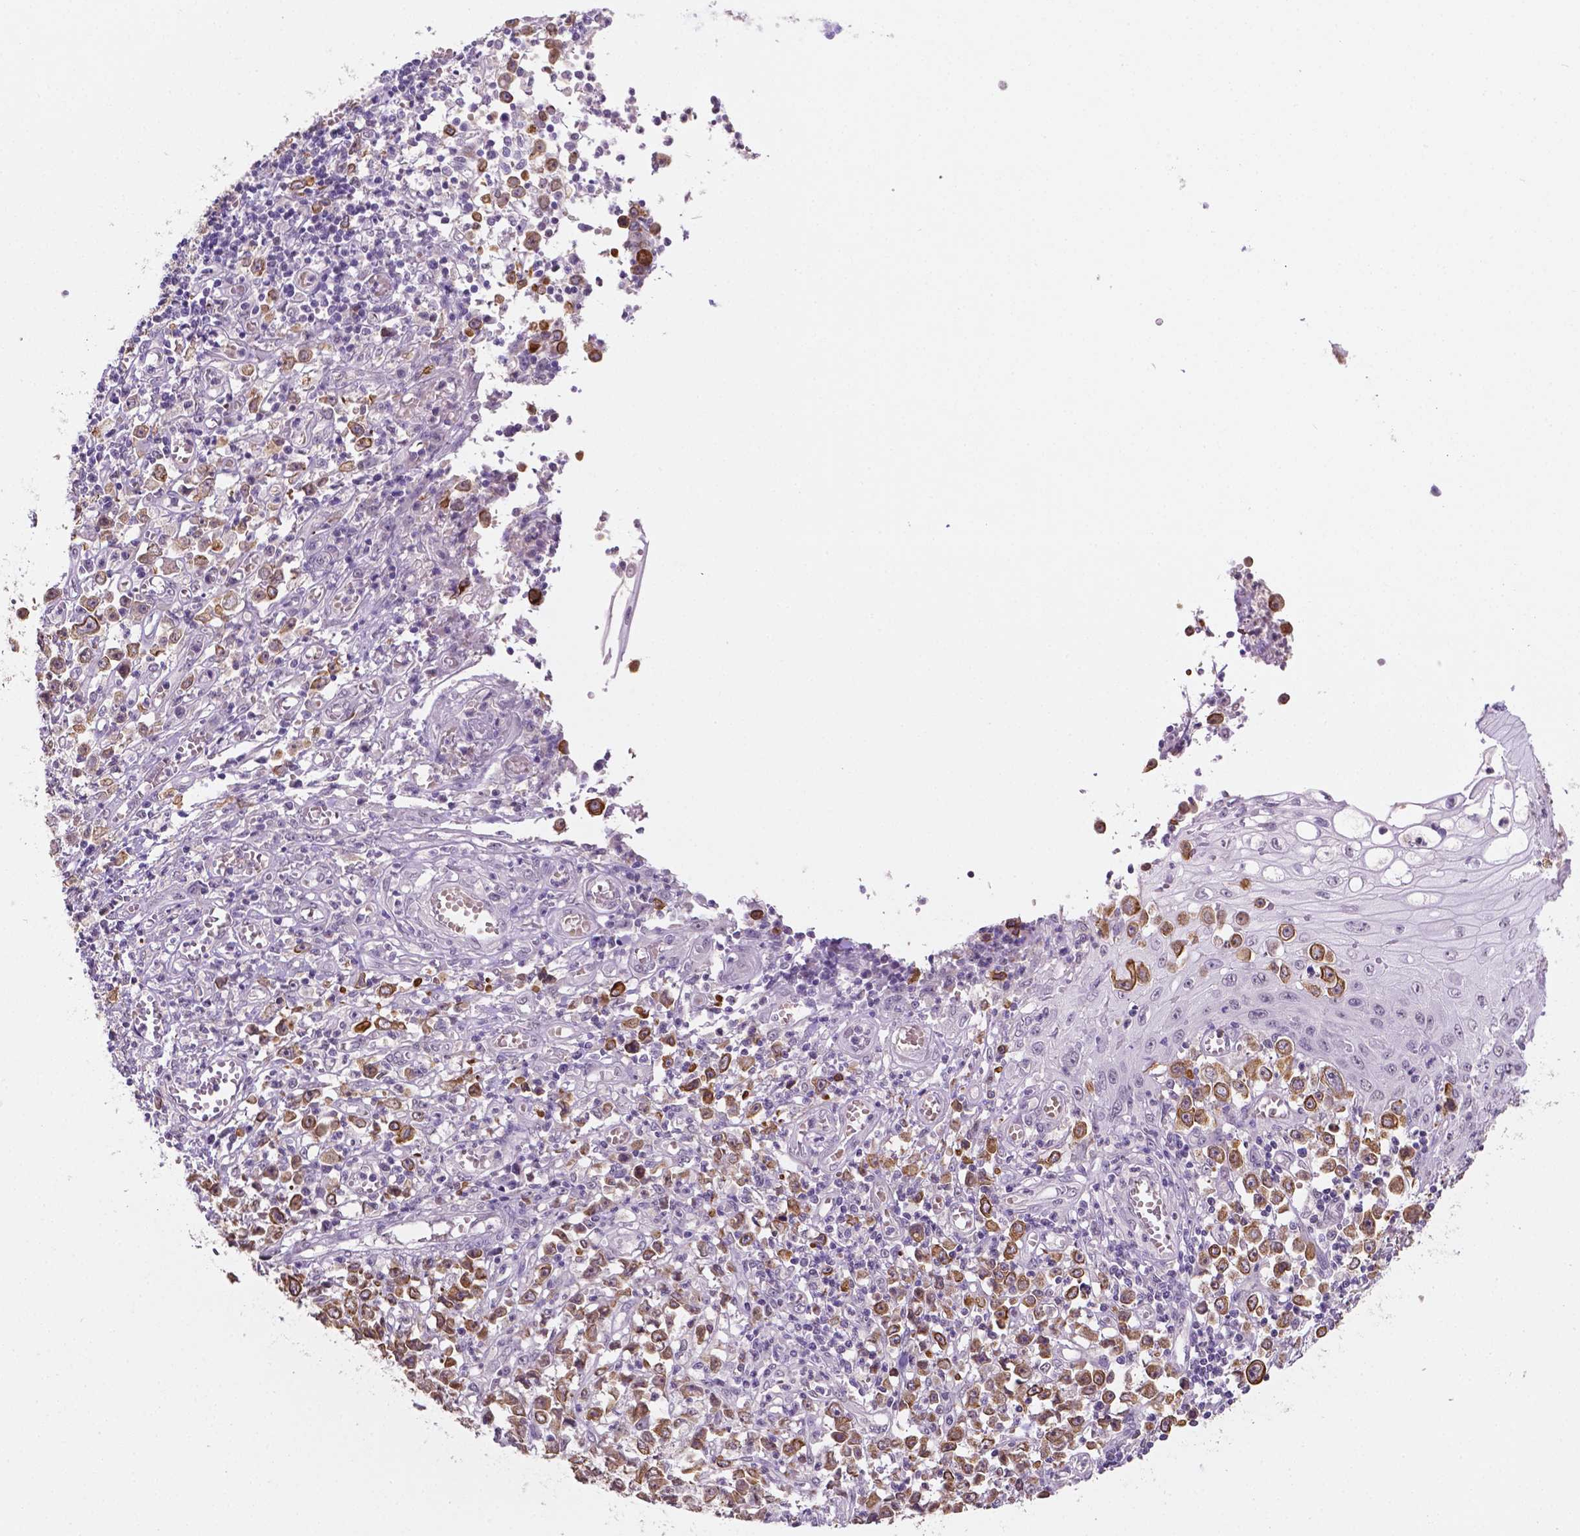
{"staining": {"intensity": "moderate", "quantity": ">75%", "location": "cytoplasmic/membranous"}, "tissue": "stomach cancer", "cell_type": "Tumor cells", "image_type": "cancer", "snomed": [{"axis": "morphology", "description": "Adenocarcinoma, NOS"}, {"axis": "topography", "description": "Stomach, upper"}], "caption": "This histopathology image demonstrates stomach cancer (adenocarcinoma) stained with immunohistochemistry to label a protein in brown. The cytoplasmic/membranous of tumor cells show moderate positivity for the protein. Nuclei are counter-stained blue.", "gene": "SHLD3", "patient": {"sex": "male", "age": 70}}